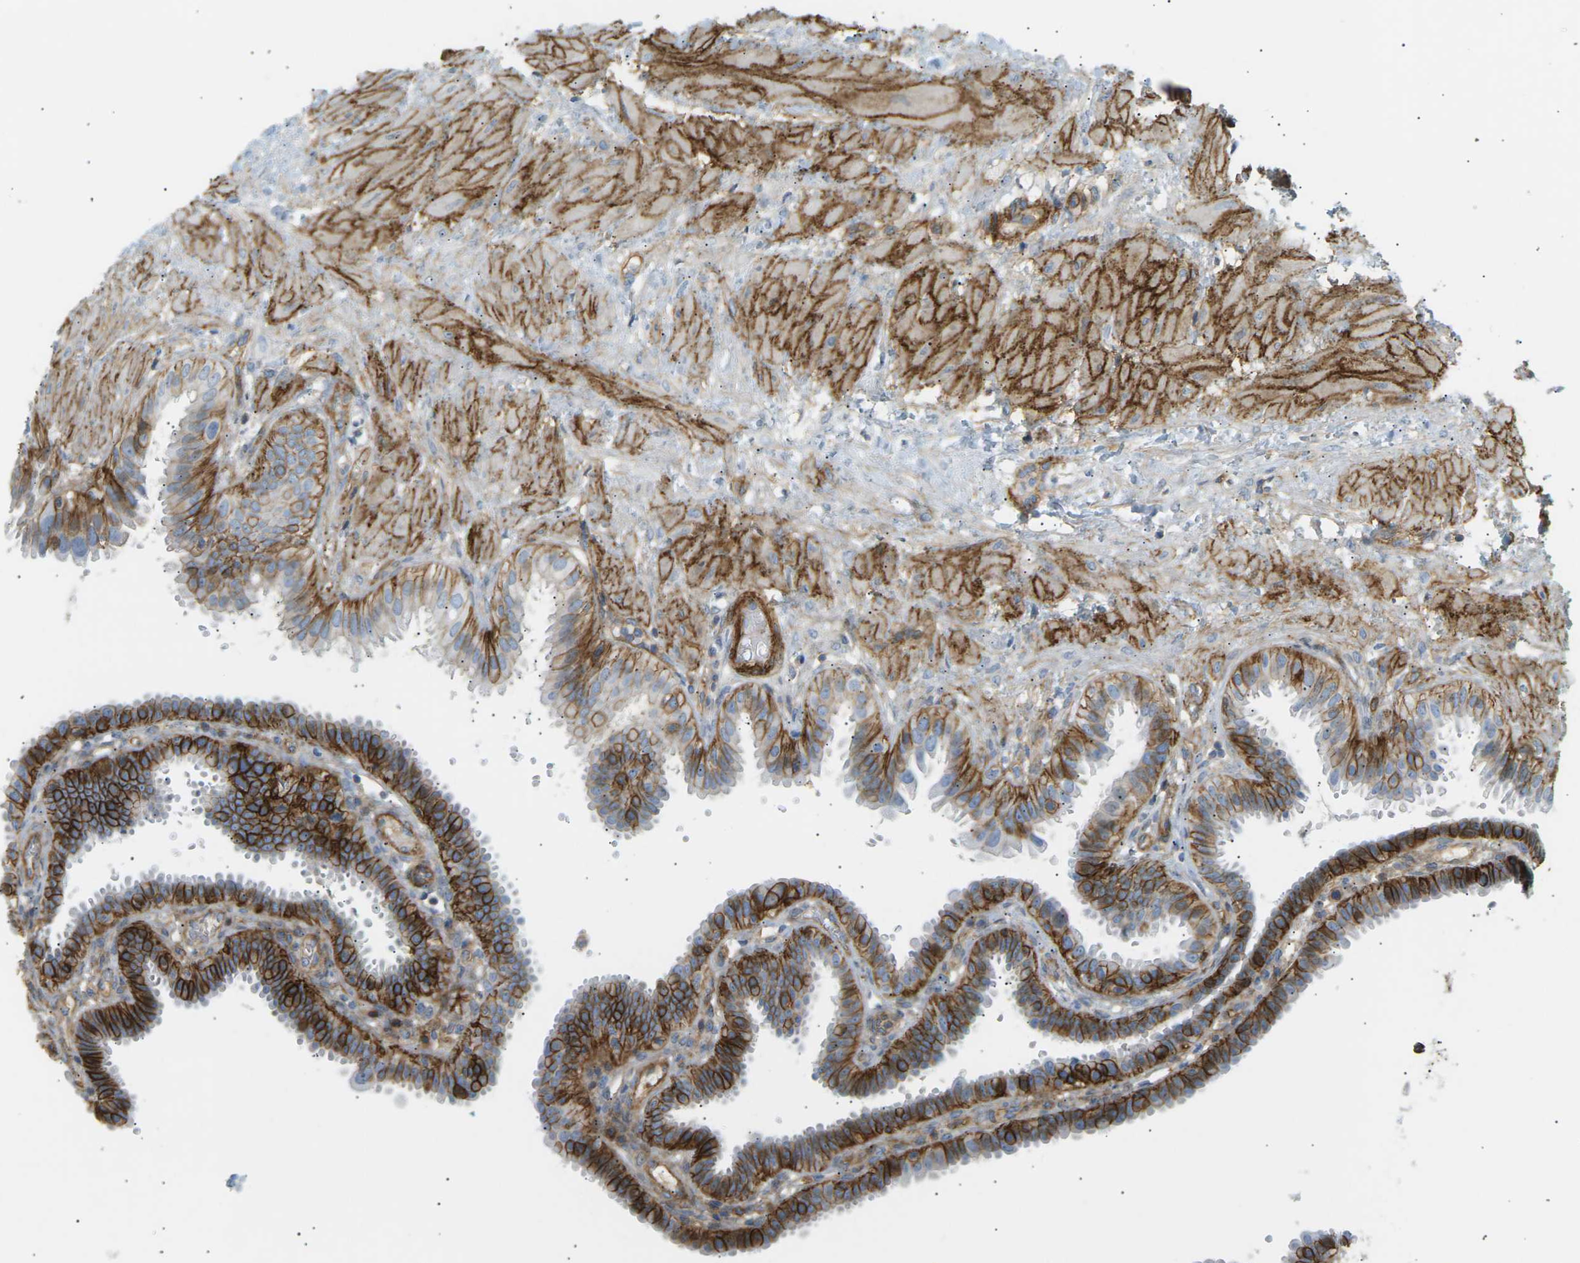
{"staining": {"intensity": "strong", "quantity": ">75%", "location": "cytoplasmic/membranous"}, "tissue": "fallopian tube", "cell_type": "Glandular cells", "image_type": "normal", "snomed": [{"axis": "morphology", "description": "Normal tissue, NOS"}, {"axis": "topography", "description": "Fallopian tube"}, {"axis": "topography", "description": "Placenta"}], "caption": "Immunohistochemical staining of benign human fallopian tube shows strong cytoplasmic/membranous protein positivity in about >75% of glandular cells.", "gene": "ATP2B4", "patient": {"sex": "female", "age": 34}}